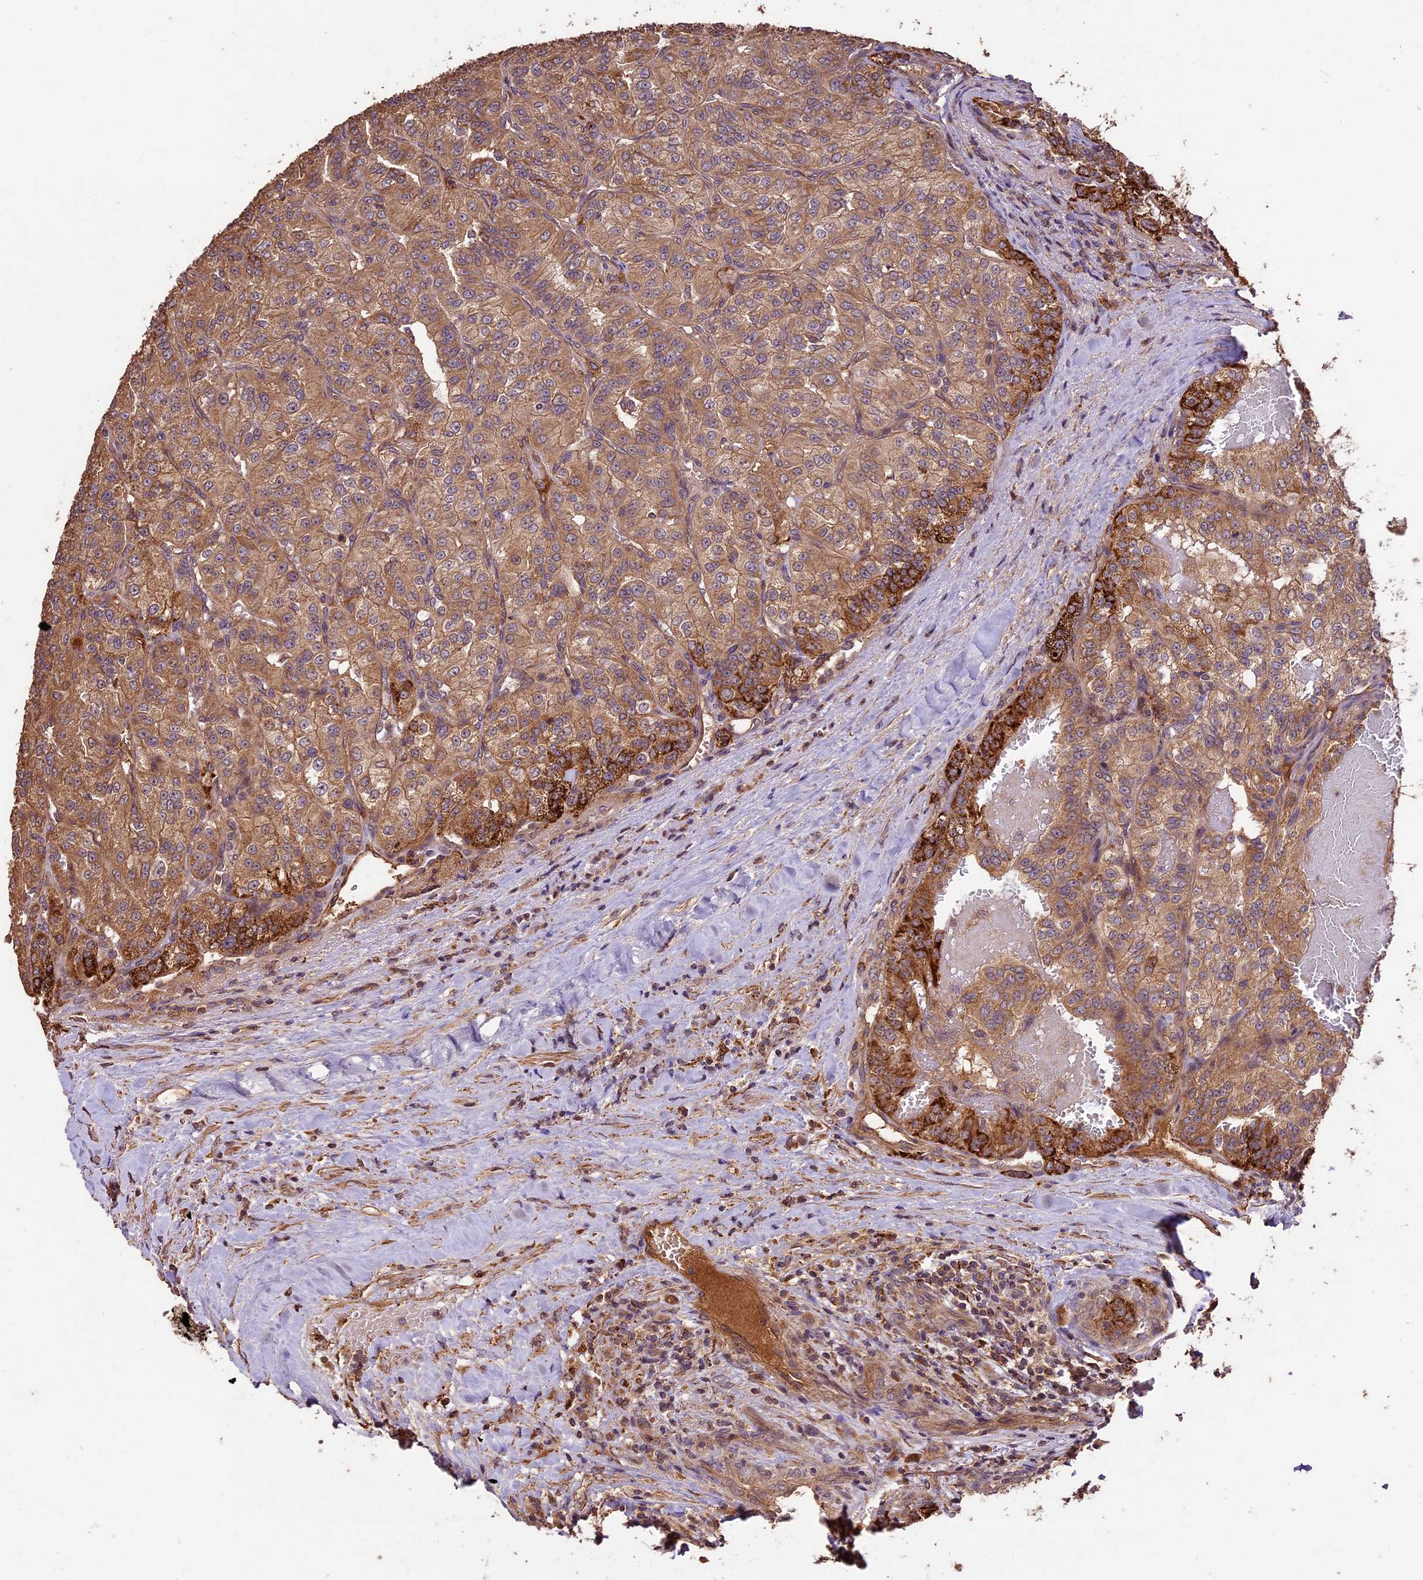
{"staining": {"intensity": "moderate", "quantity": ">75%", "location": "cytoplasmic/membranous"}, "tissue": "renal cancer", "cell_type": "Tumor cells", "image_type": "cancer", "snomed": [{"axis": "morphology", "description": "Adenocarcinoma, NOS"}, {"axis": "topography", "description": "Kidney"}], "caption": "The photomicrograph reveals staining of renal adenocarcinoma, revealing moderate cytoplasmic/membranous protein staining (brown color) within tumor cells.", "gene": "CRLF1", "patient": {"sex": "female", "age": 63}}